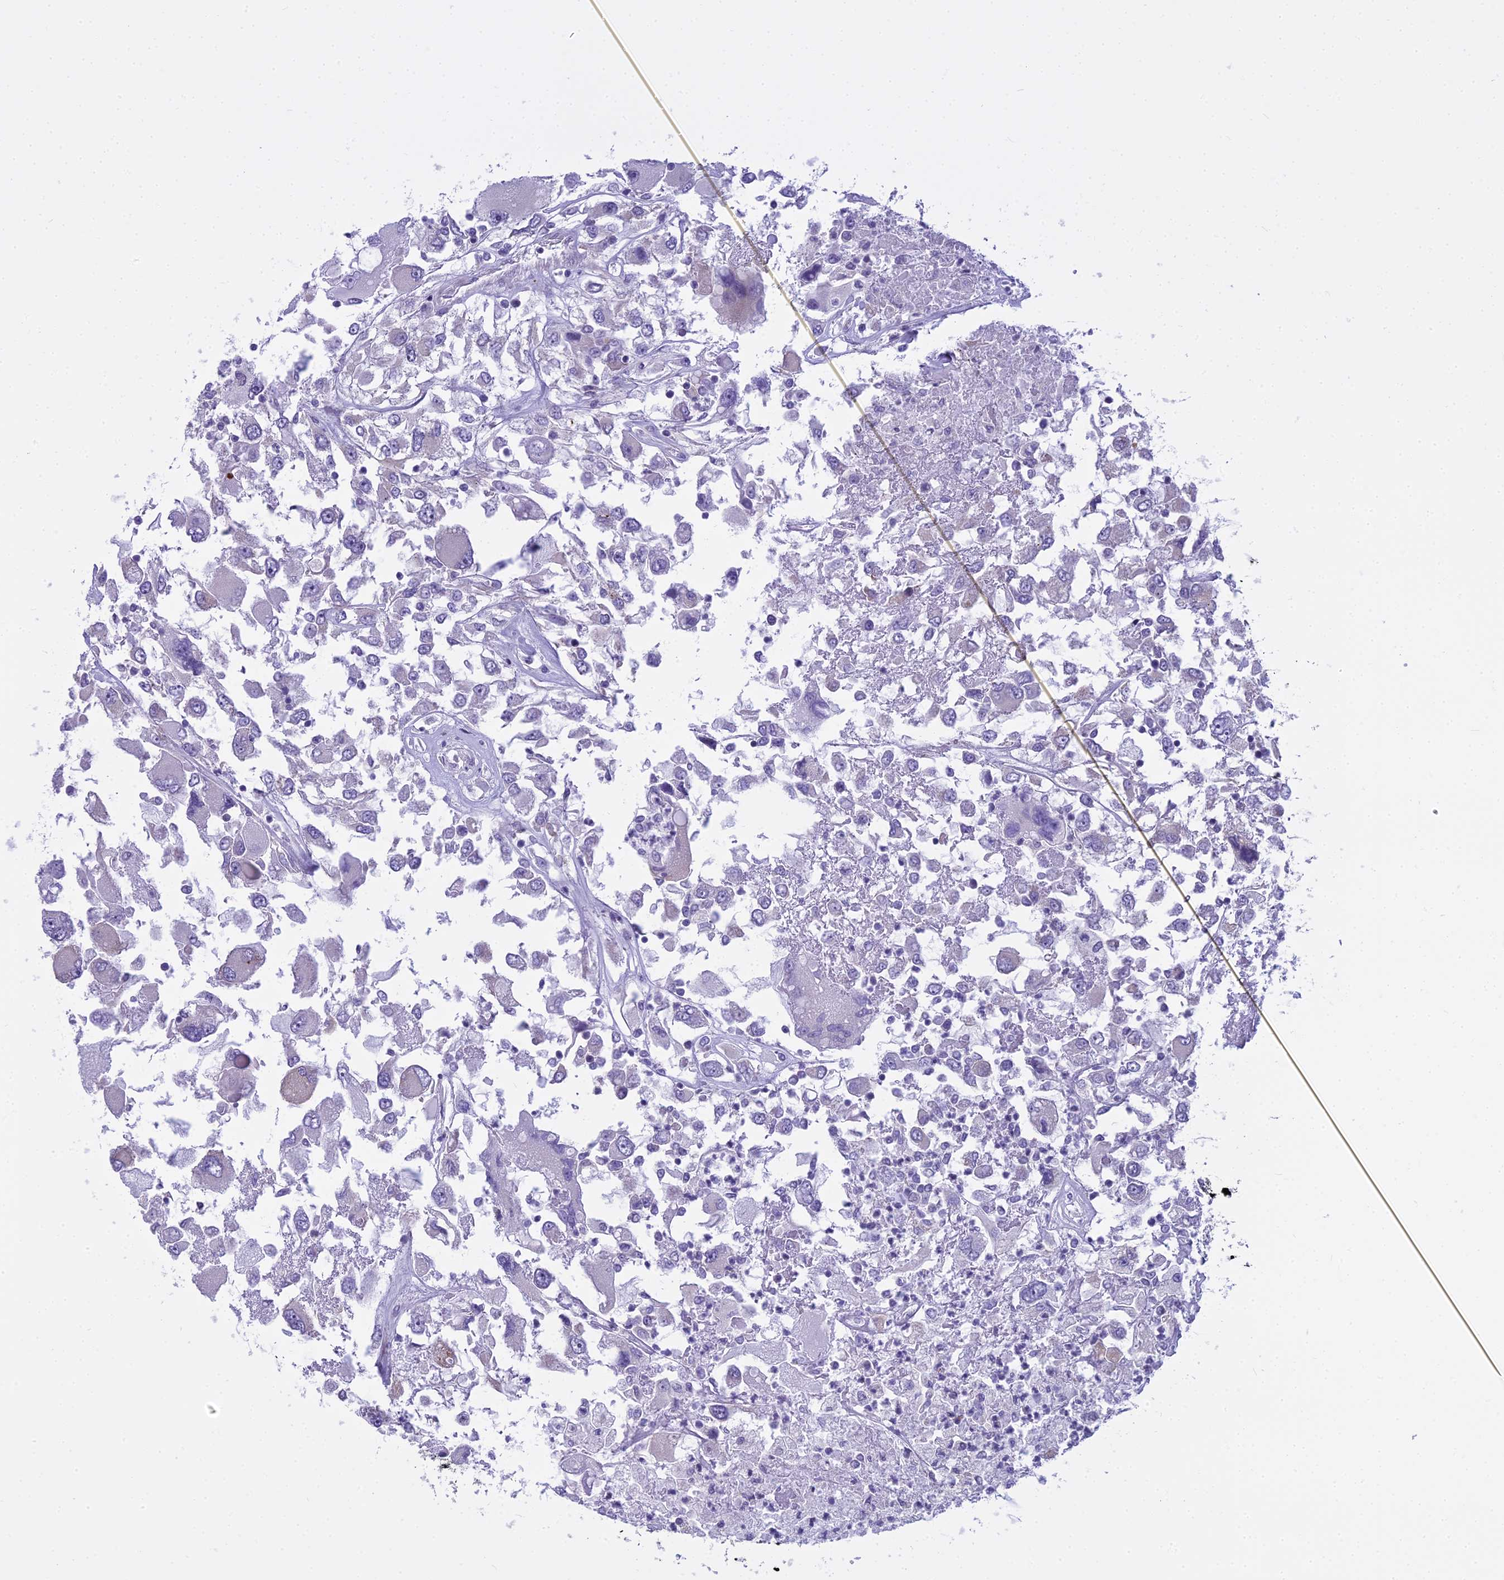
{"staining": {"intensity": "negative", "quantity": "none", "location": "none"}, "tissue": "renal cancer", "cell_type": "Tumor cells", "image_type": "cancer", "snomed": [{"axis": "morphology", "description": "Adenocarcinoma, NOS"}, {"axis": "topography", "description": "Kidney"}], "caption": "A photomicrograph of human renal cancer is negative for staining in tumor cells.", "gene": "PCDHB14", "patient": {"sex": "female", "age": 52}}